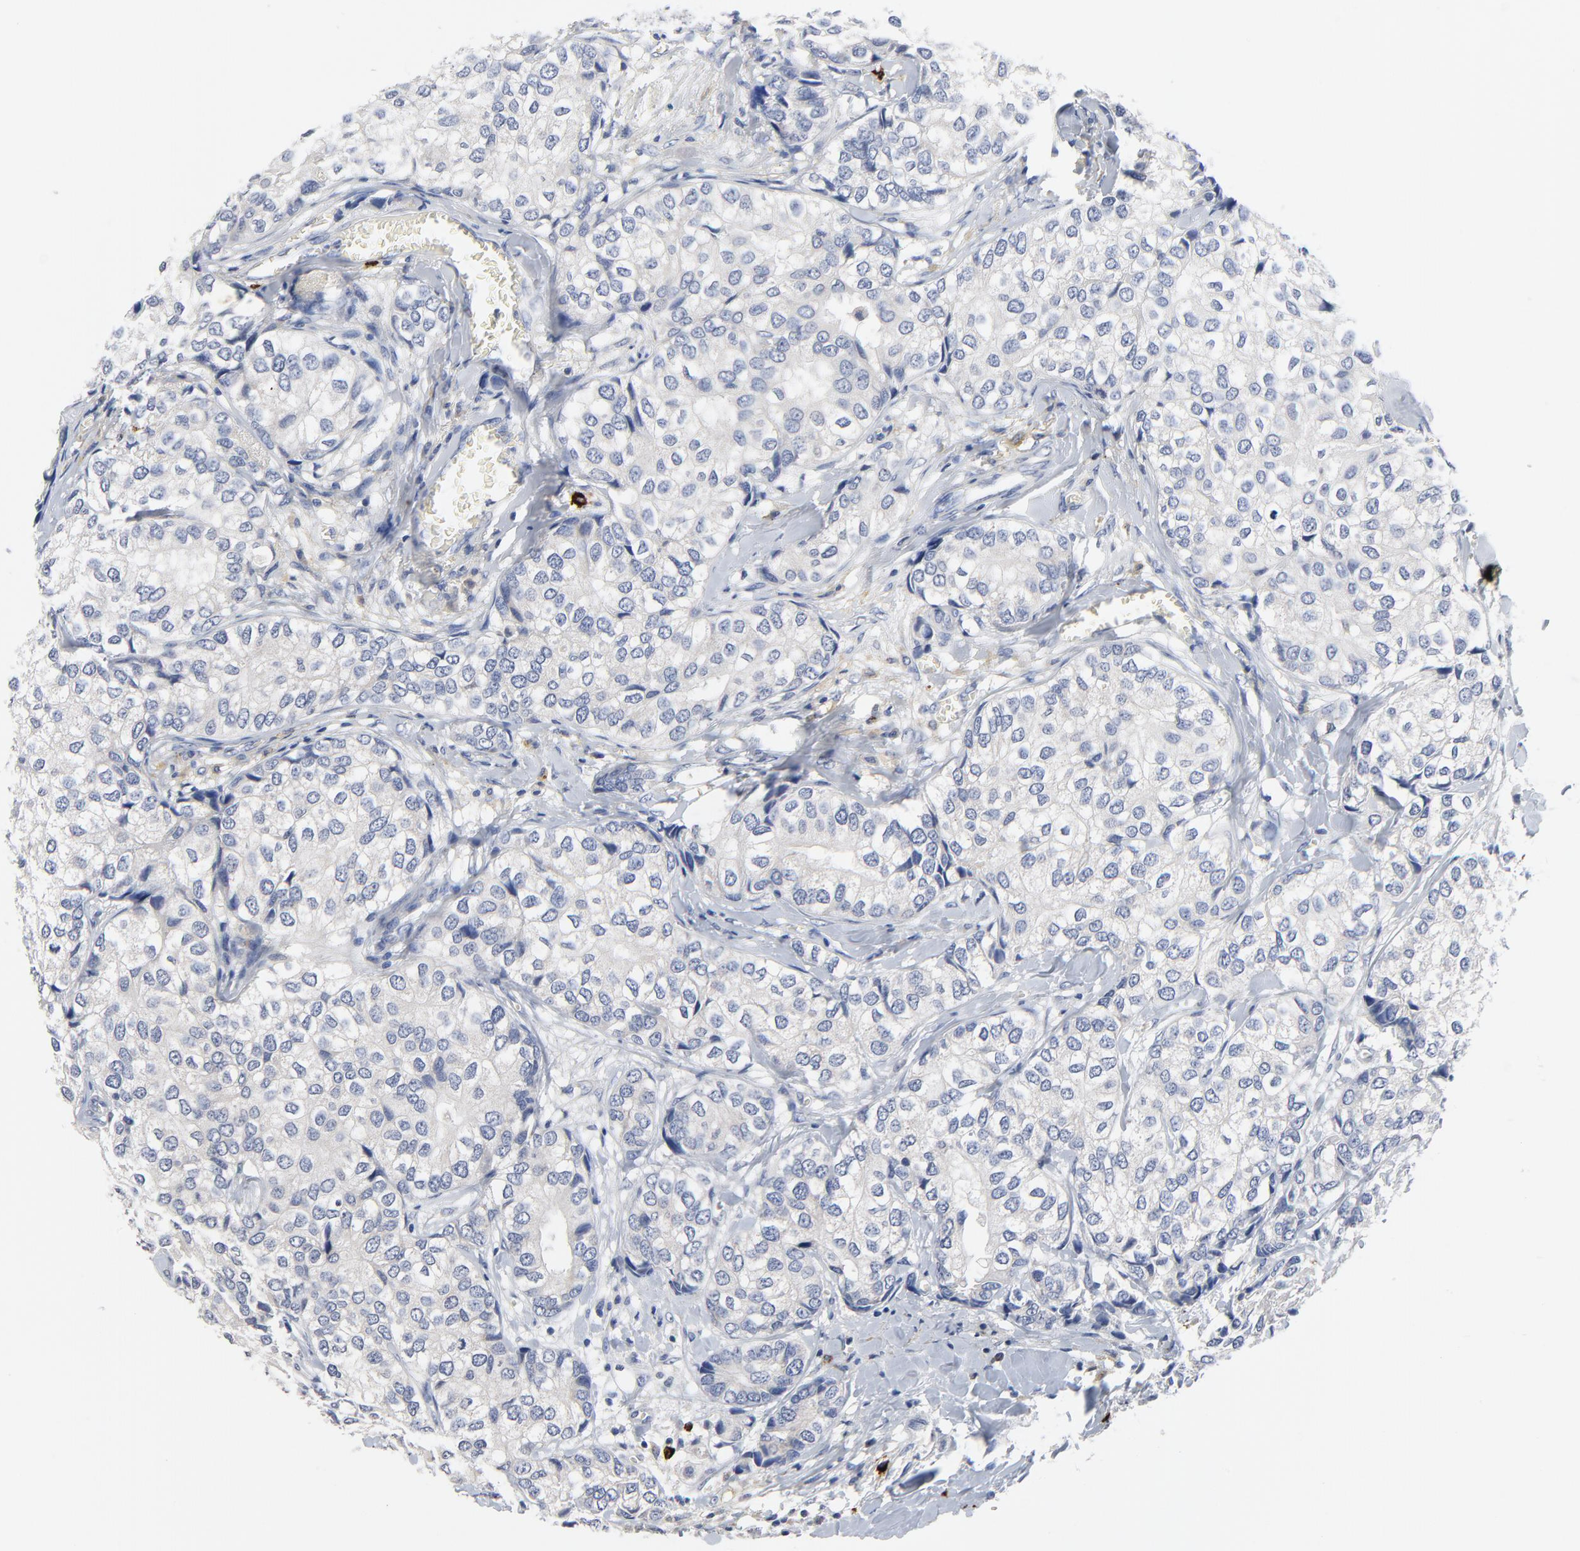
{"staining": {"intensity": "negative", "quantity": "none", "location": "none"}, "tissue": "breast cancer", "cell_type": "Tumor cells", "image_type": "cancer", "snomed": [{"axis": "morphology", "description": "Duct carcinoma"}, {"axis": "topography", "description": "Breast"}], "caption": "IHC of breast infiltrating ductal carcinoma demonstrates no positivity in tumor cells.", "gene": "FBXL5", "patient": {"sex": "female", "age": 68}}